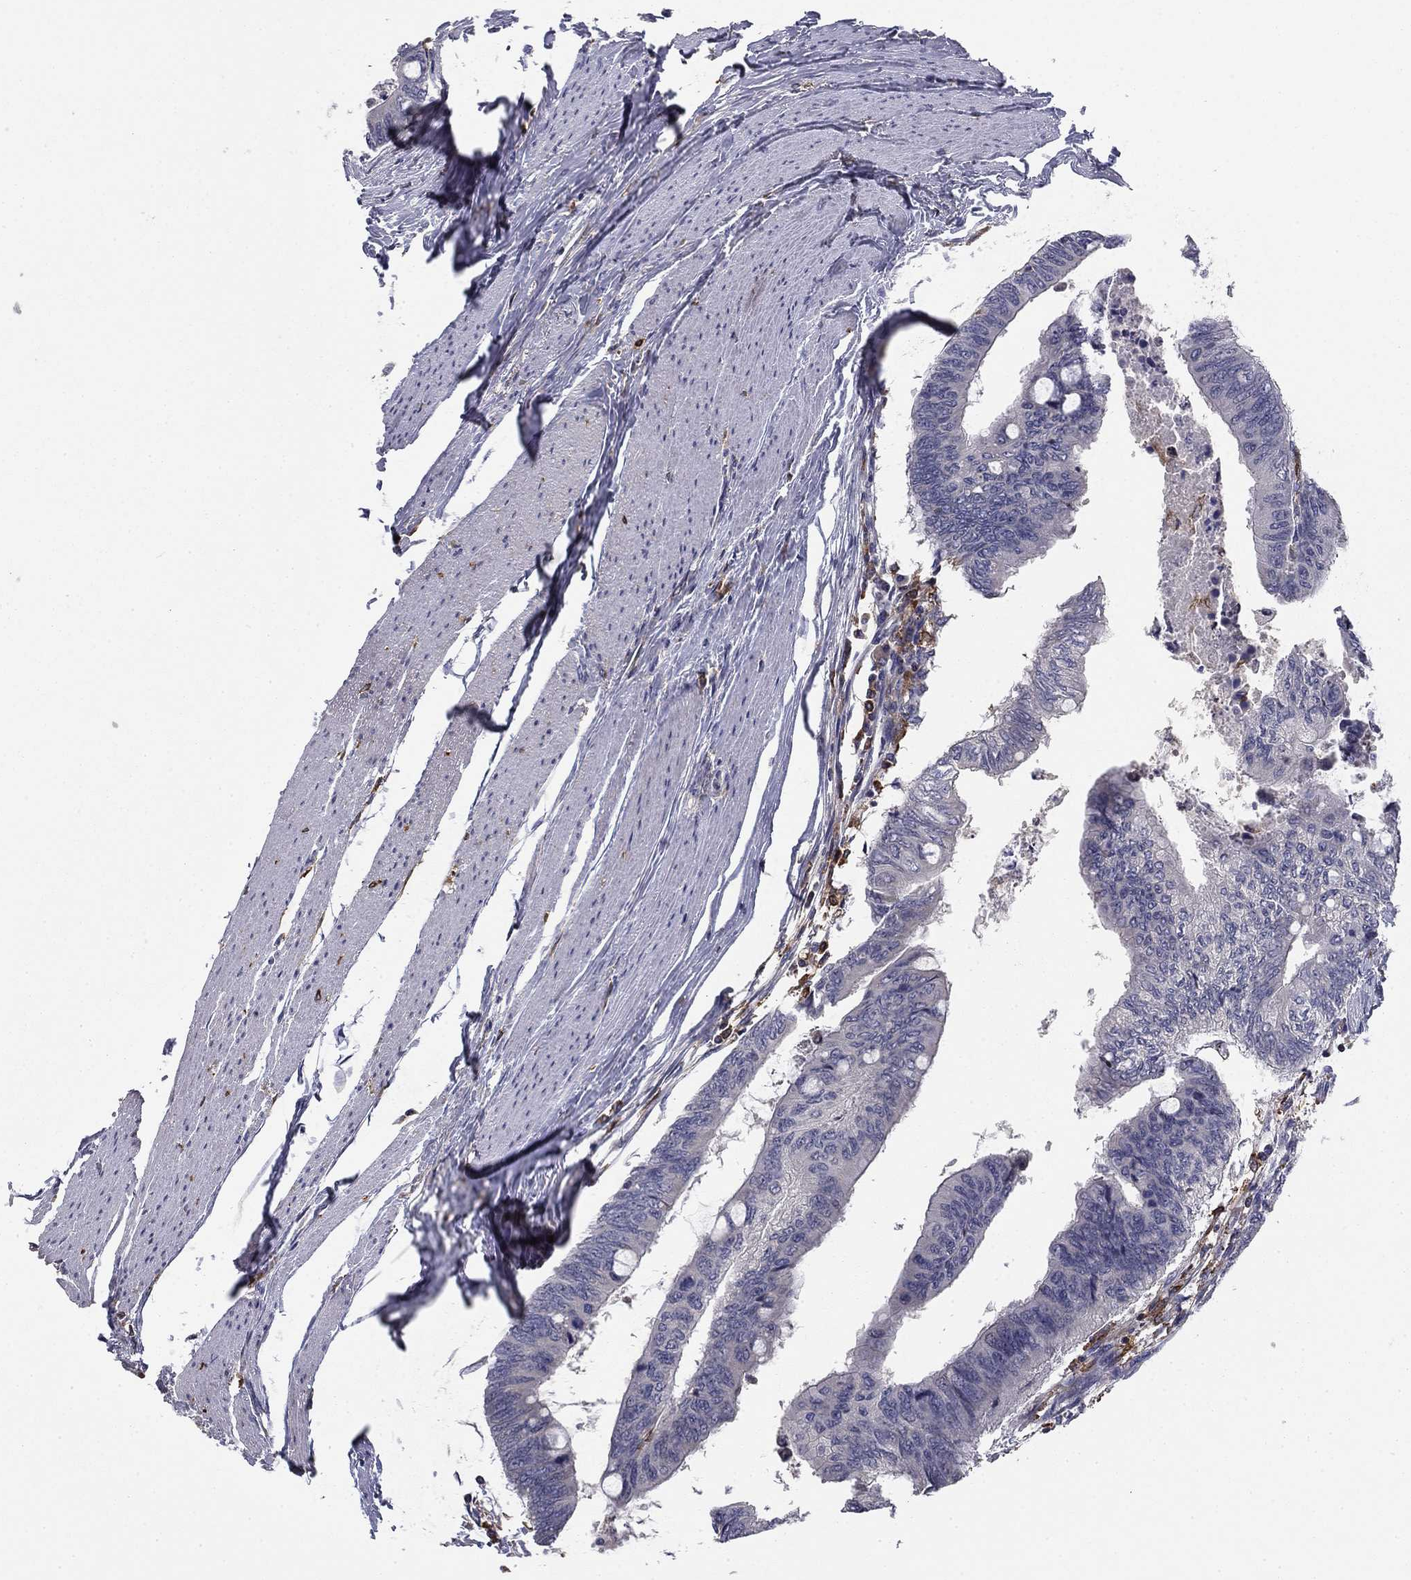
{"staining": {"intensity": "negative", "quantity": "none", "location": "none"}, "tissue": "colorectal cancer", "cell_type": "Tumor cells", "image_type": "cancer", "snomed": [{"axis": "morphology", "description": "Normal tissue, NOS"}, {"axis": "morphology", "description": "Adenocarcinoma, NOS"}, {"axis": "topography", "description": "Rectum"}, {"axis": "topography", "description": "Peripheral nerve tissue"}], "caption": "Immunohistochemical staining of human colorectal cancer (adenocarcinoma) exhibits no significant positivity in tumor cells.", "gene": "PLCB2", "patient": {"sex": "male", "age": 92}}